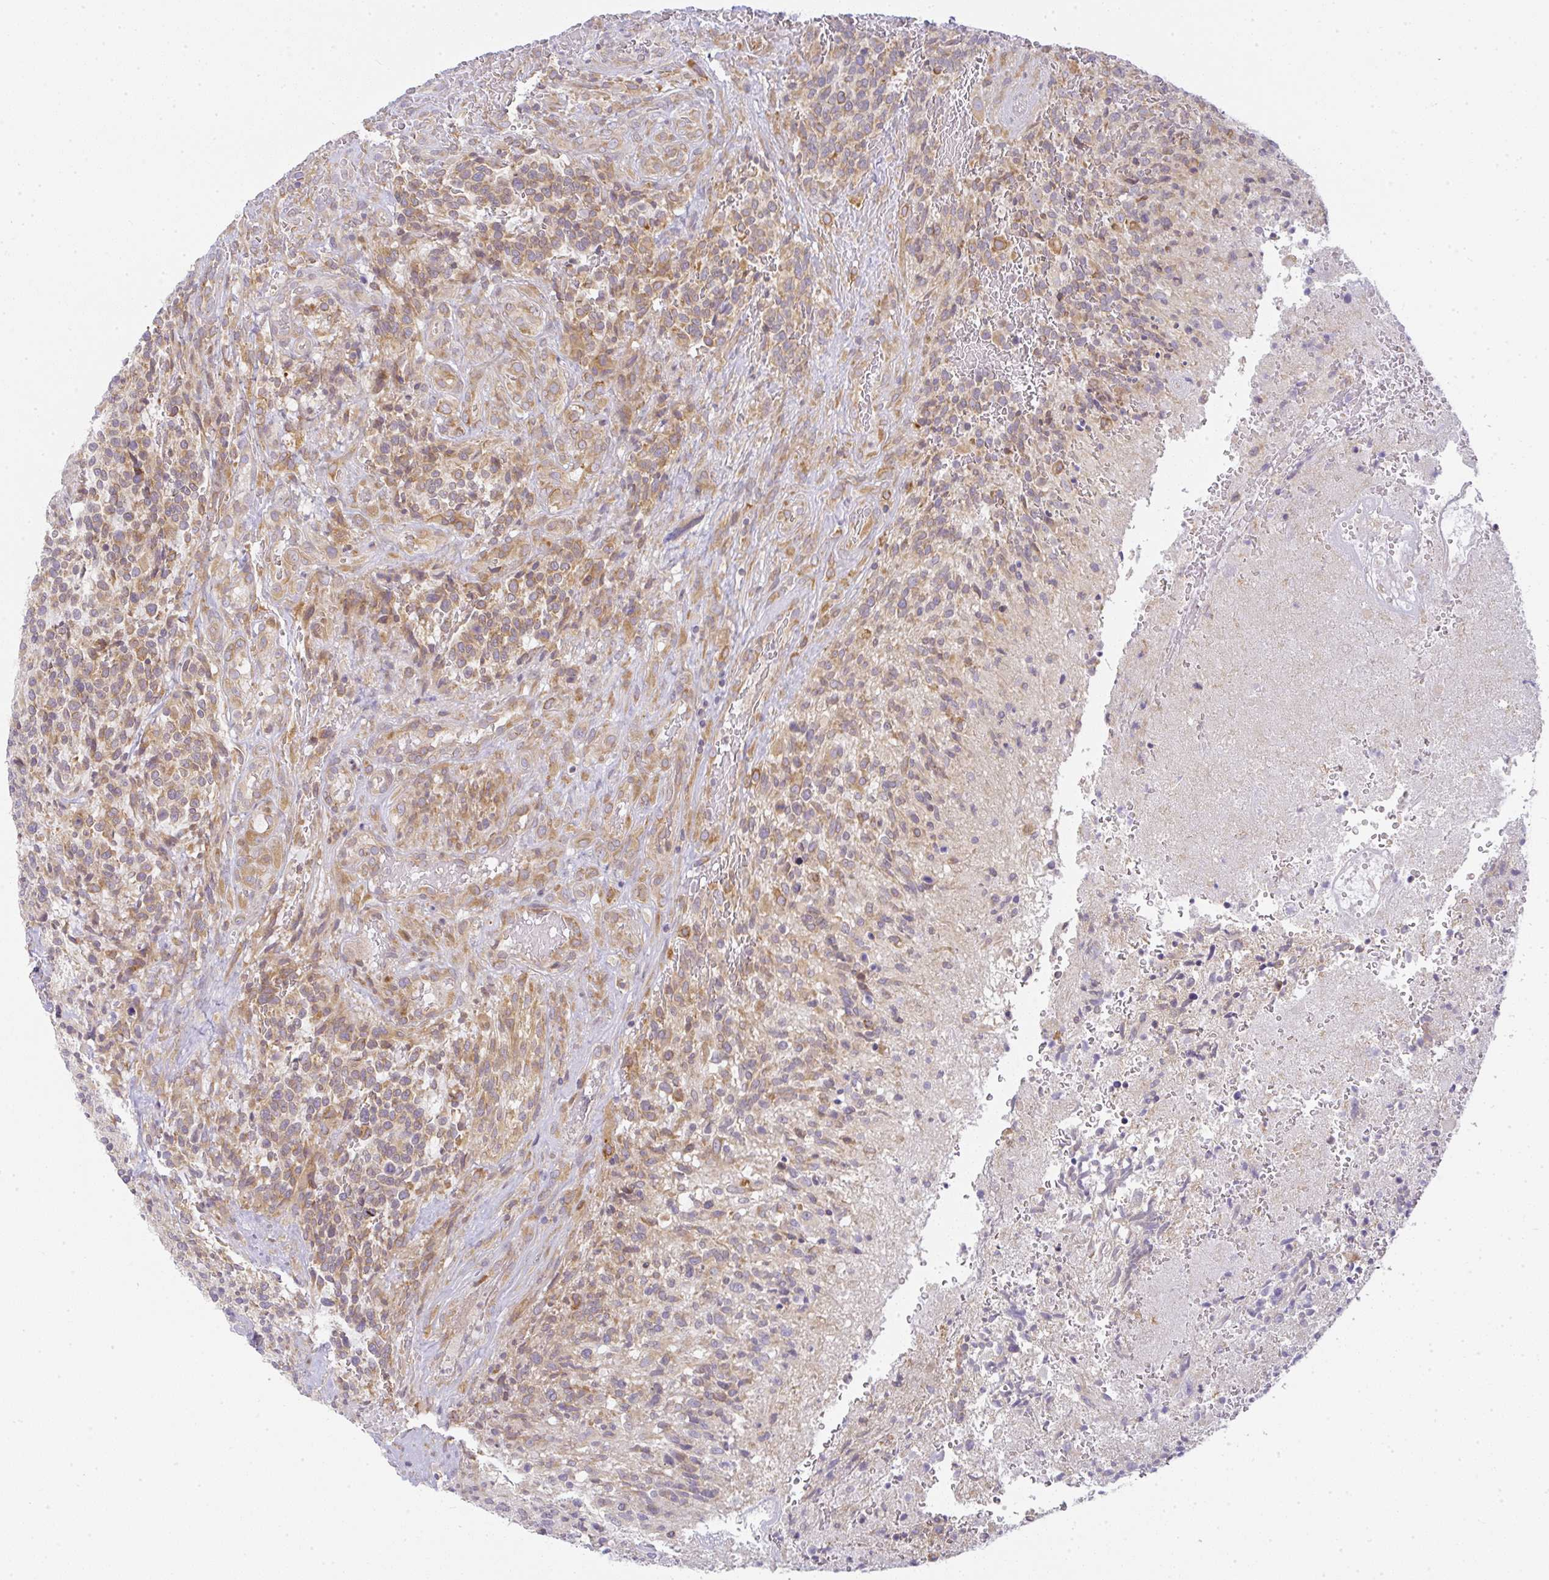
{"staining": {"intensity": "moderate", "quantity": "25%-75%", "location": "cytoplasmic/membranous"}, "tissue": "glioma", "cell_type": "Tumor cells", "image_type": "cancer", "snomed": [{"axis": "morphology", "description": "Glioma, malignant, High grade"}, {"axis": "topography", "description": "Brain"}], "caption": "Immunohistochemical staining of human malignant high-grade glioma reveals moderate cytoplasmic/membranous protein staining in approximately 25%-75% of tumor cells.", "gene": "DERL2", "patient": {"sex": "male", "age": 36}}